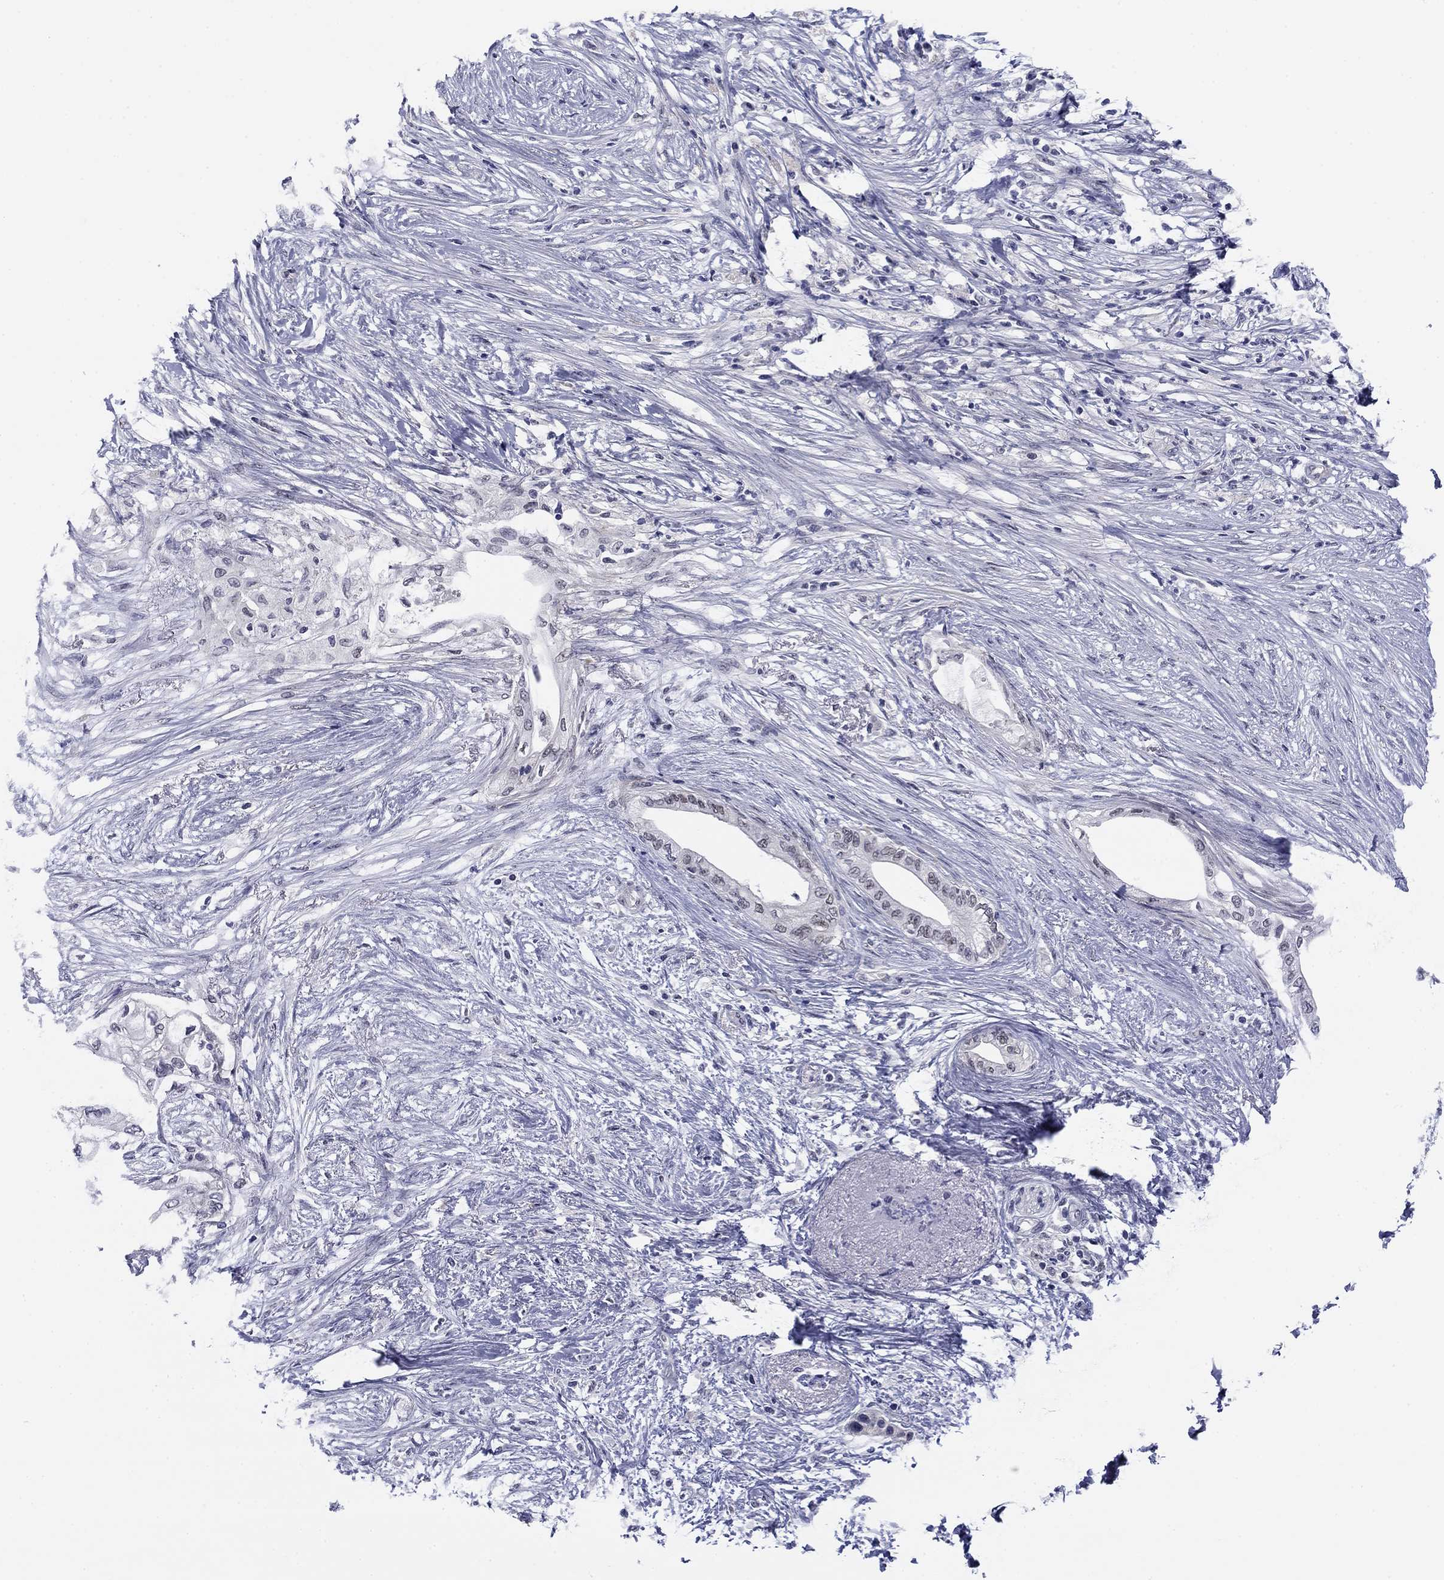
{"staining": {"intensity": "negative", "quantity": "none", "location": "none"}, "tissue": "pancreatic cancer", "cell_type": "Tumor cells", "image_type": "cancer", "snomed": [{"axis": "morphology", "description": "Normal tissue, NOS"}, {"axis": "morphology", "description": "Adenocarcinoma, NOS"}, {"axis": "topography", "description": "Pancreas"}, {"axis": "topography", "description": "Duodenum"}], "caption": "Human pancreatic cancer stained for a protein using immunohistochemistry demonstrates no positivity in tumor cells.", "gene": "TIGD4", "patient": {"sex": "female", "age": 60}}